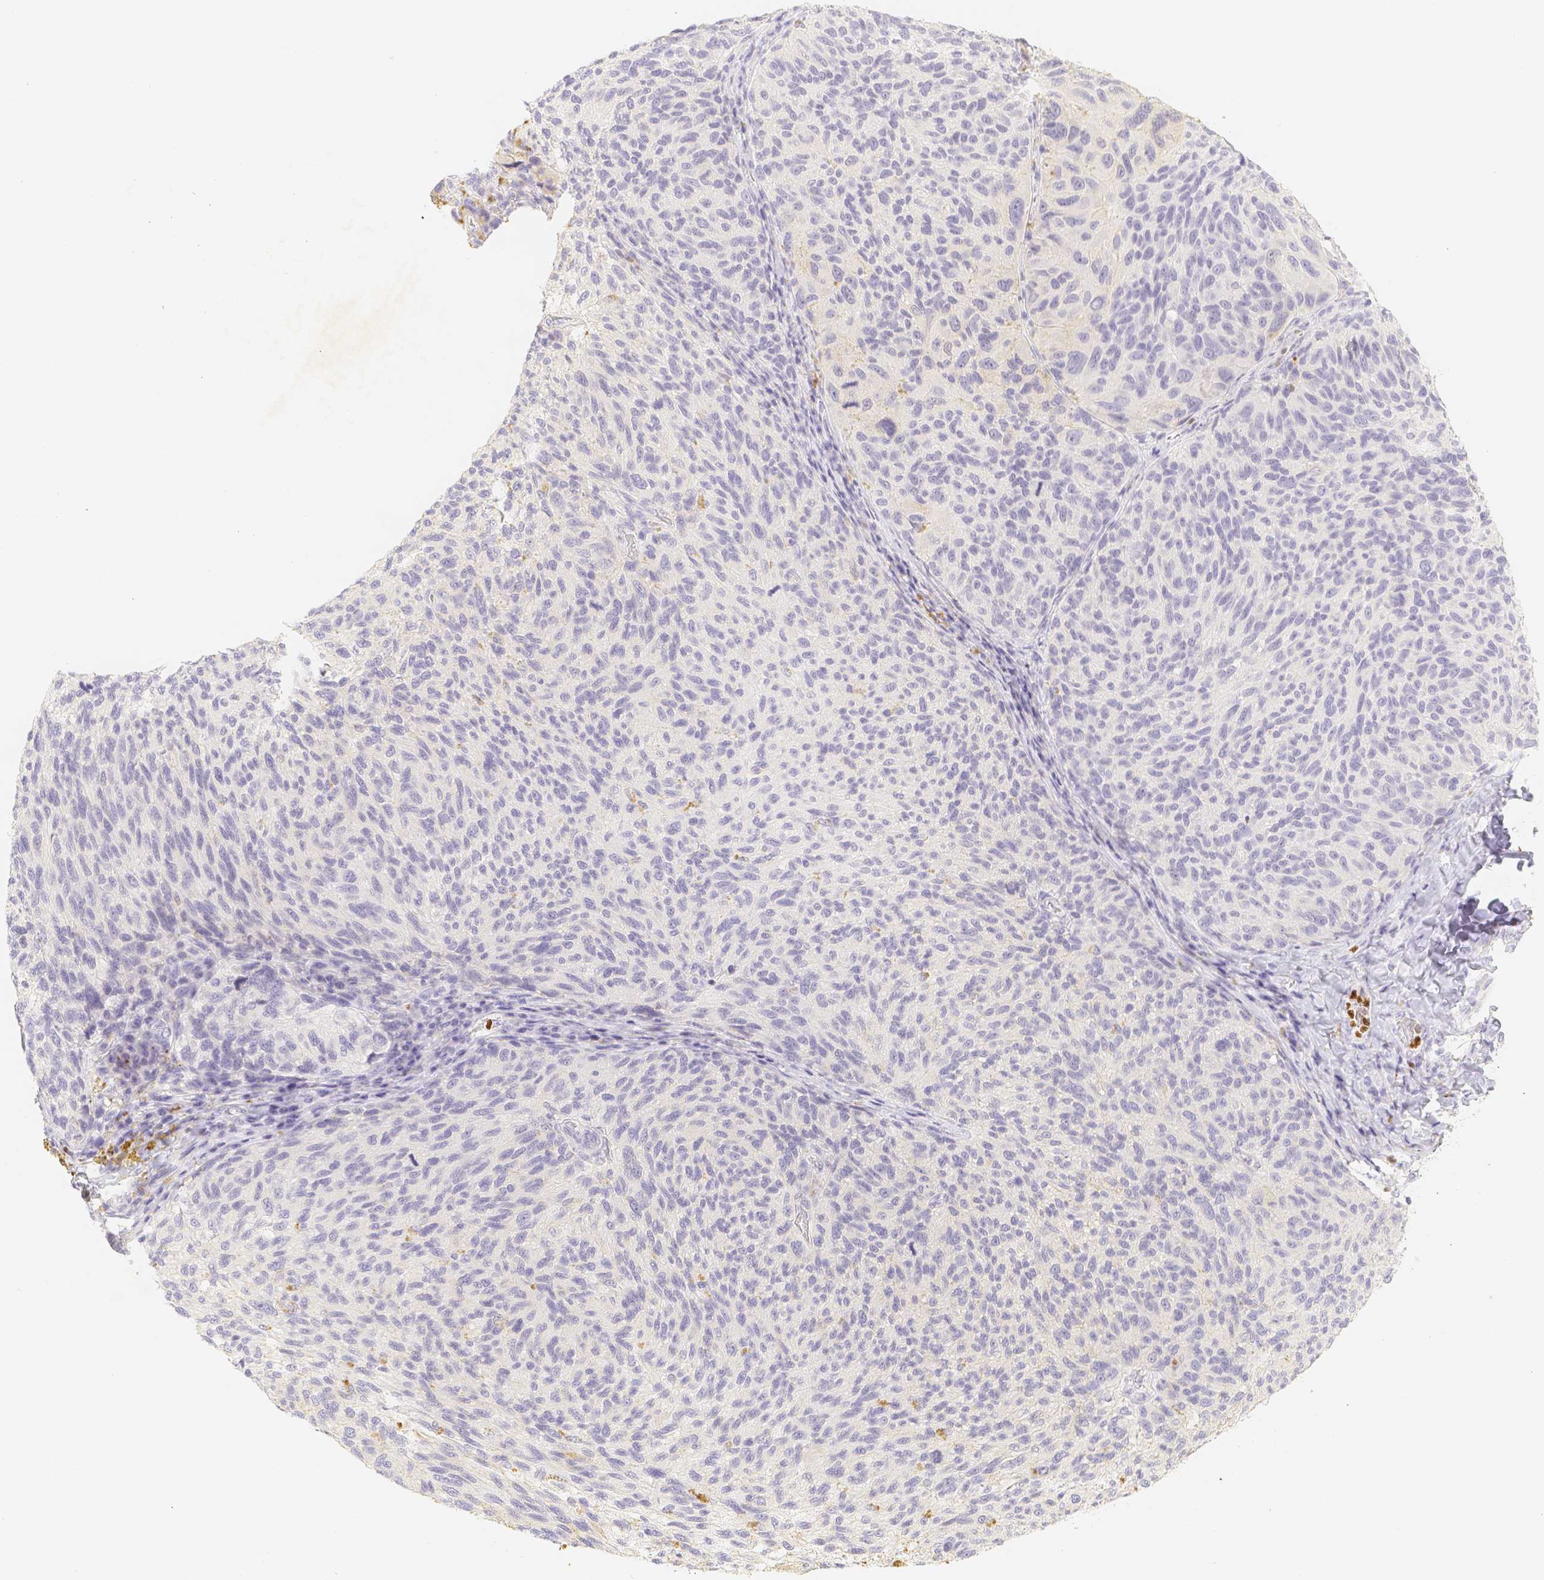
{"staining": {"intensity": "negative", "quantity": "none", "location": "none"}, "tissue": "melanoma", "cell_type": "Tumor cells", "image_type": "cancer", "snomed": [{"axis": "morphology", "description": "Malignant melanoma, NOS"}, {"axis": "topography", "description": "Skin"}], "caption": "Immunohistochemistry photomicrograph of neoplastic tissue: human melanoma stained with DAB (3,3'-diaminobenzidine) exhibits no significant protein positivity in tumor cells.", "gene": "PADI4", "patient": {"sex": "female", "age": 73}}